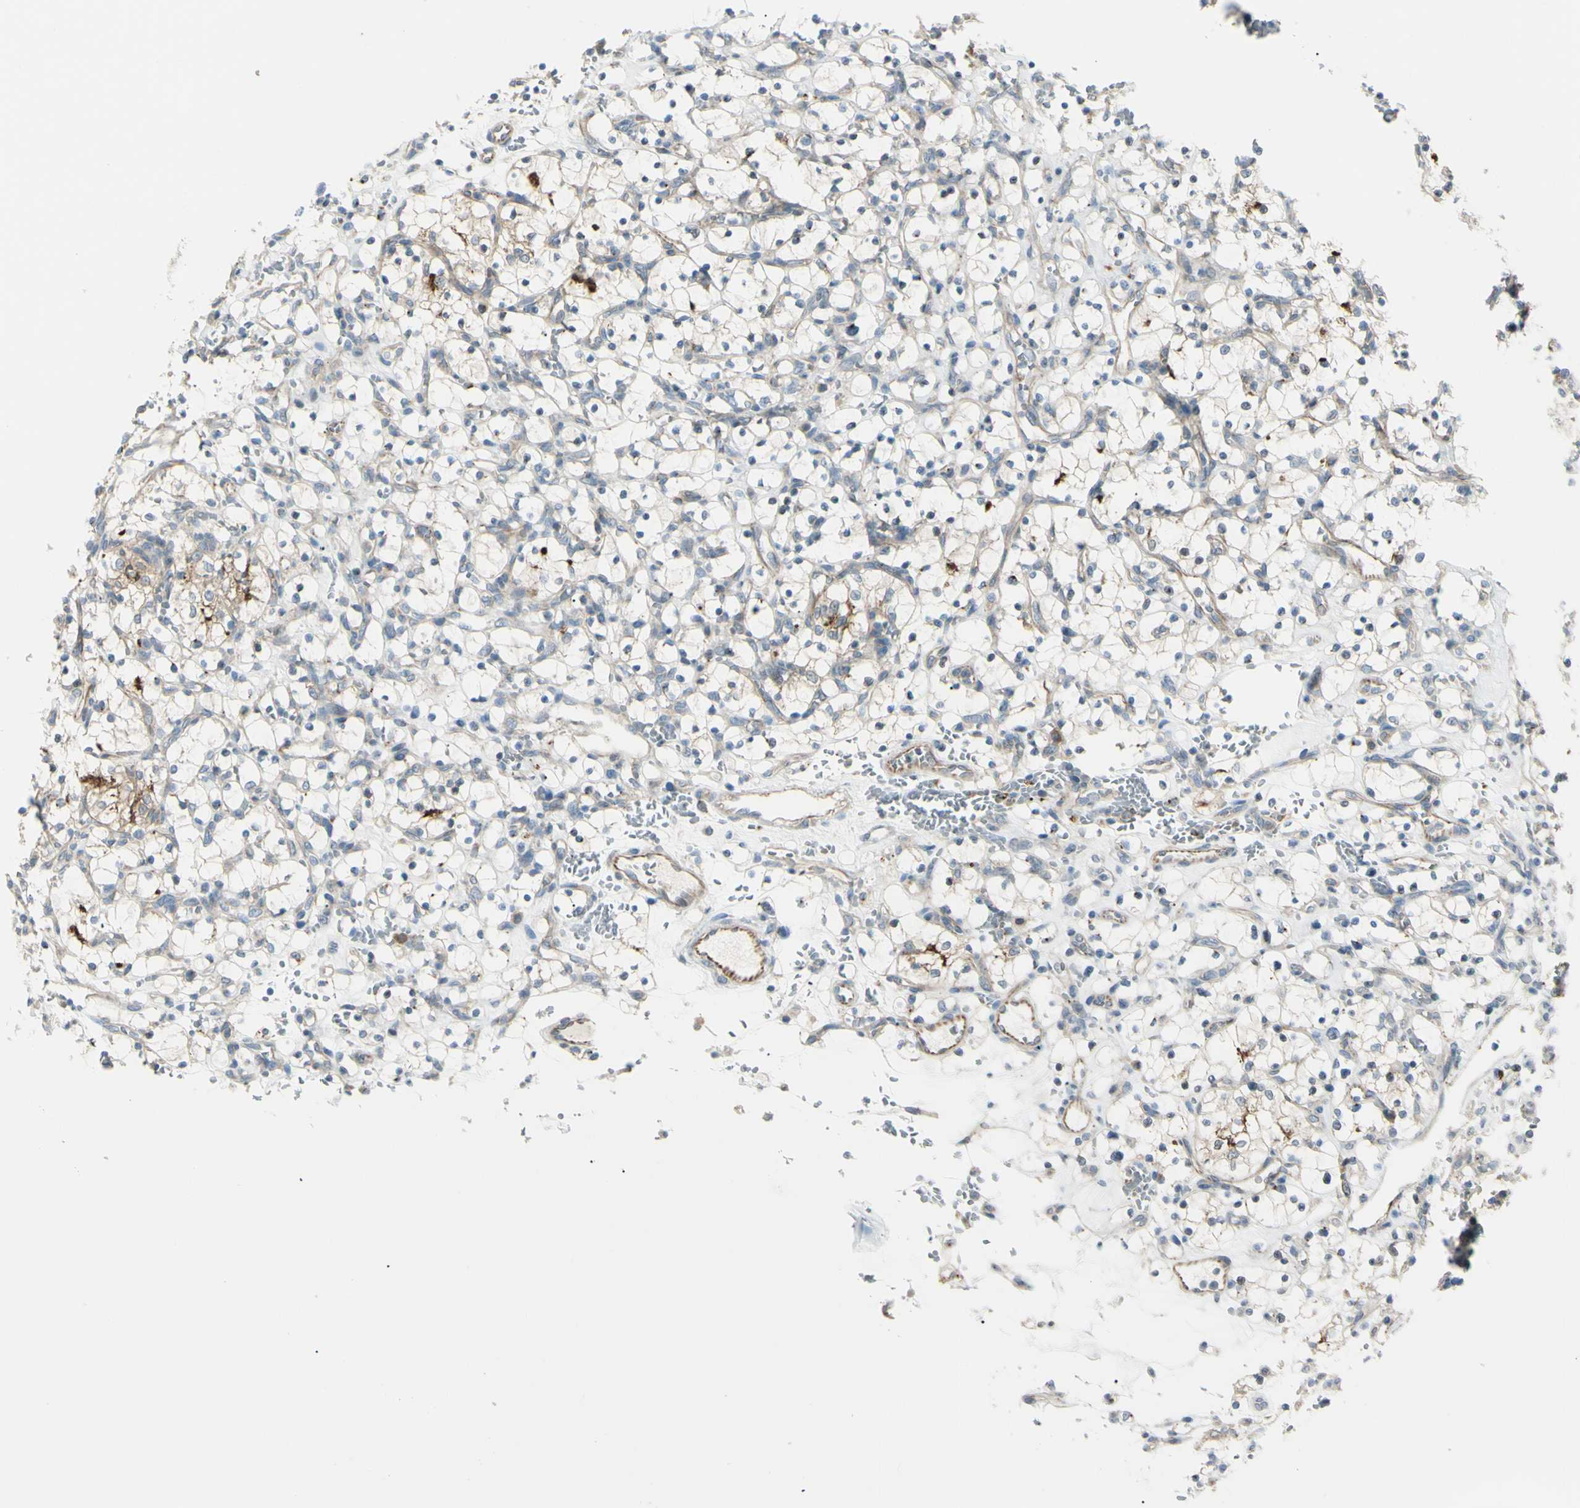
{"staining": {"intensity": "weak", "quantity": "<25%", "location": "cytoplasmic/membranous"}, "tissue": "renal cancer", "cell_type": "Tumor cells", "image_type": "cancer", "snomed": [{"axis": "morphology", "description": "Adenocarcinoma, NOS"}, {"axis": "topography", "description": "Kidney"}], "caption": "Renal cancer (adenocarcinoma) stained for a protein using immunohistochemistry (IHC) exhibits no expression tumor cells.", "gene": "LMTK2", "patient": {"sex": "female", "age": 69}}